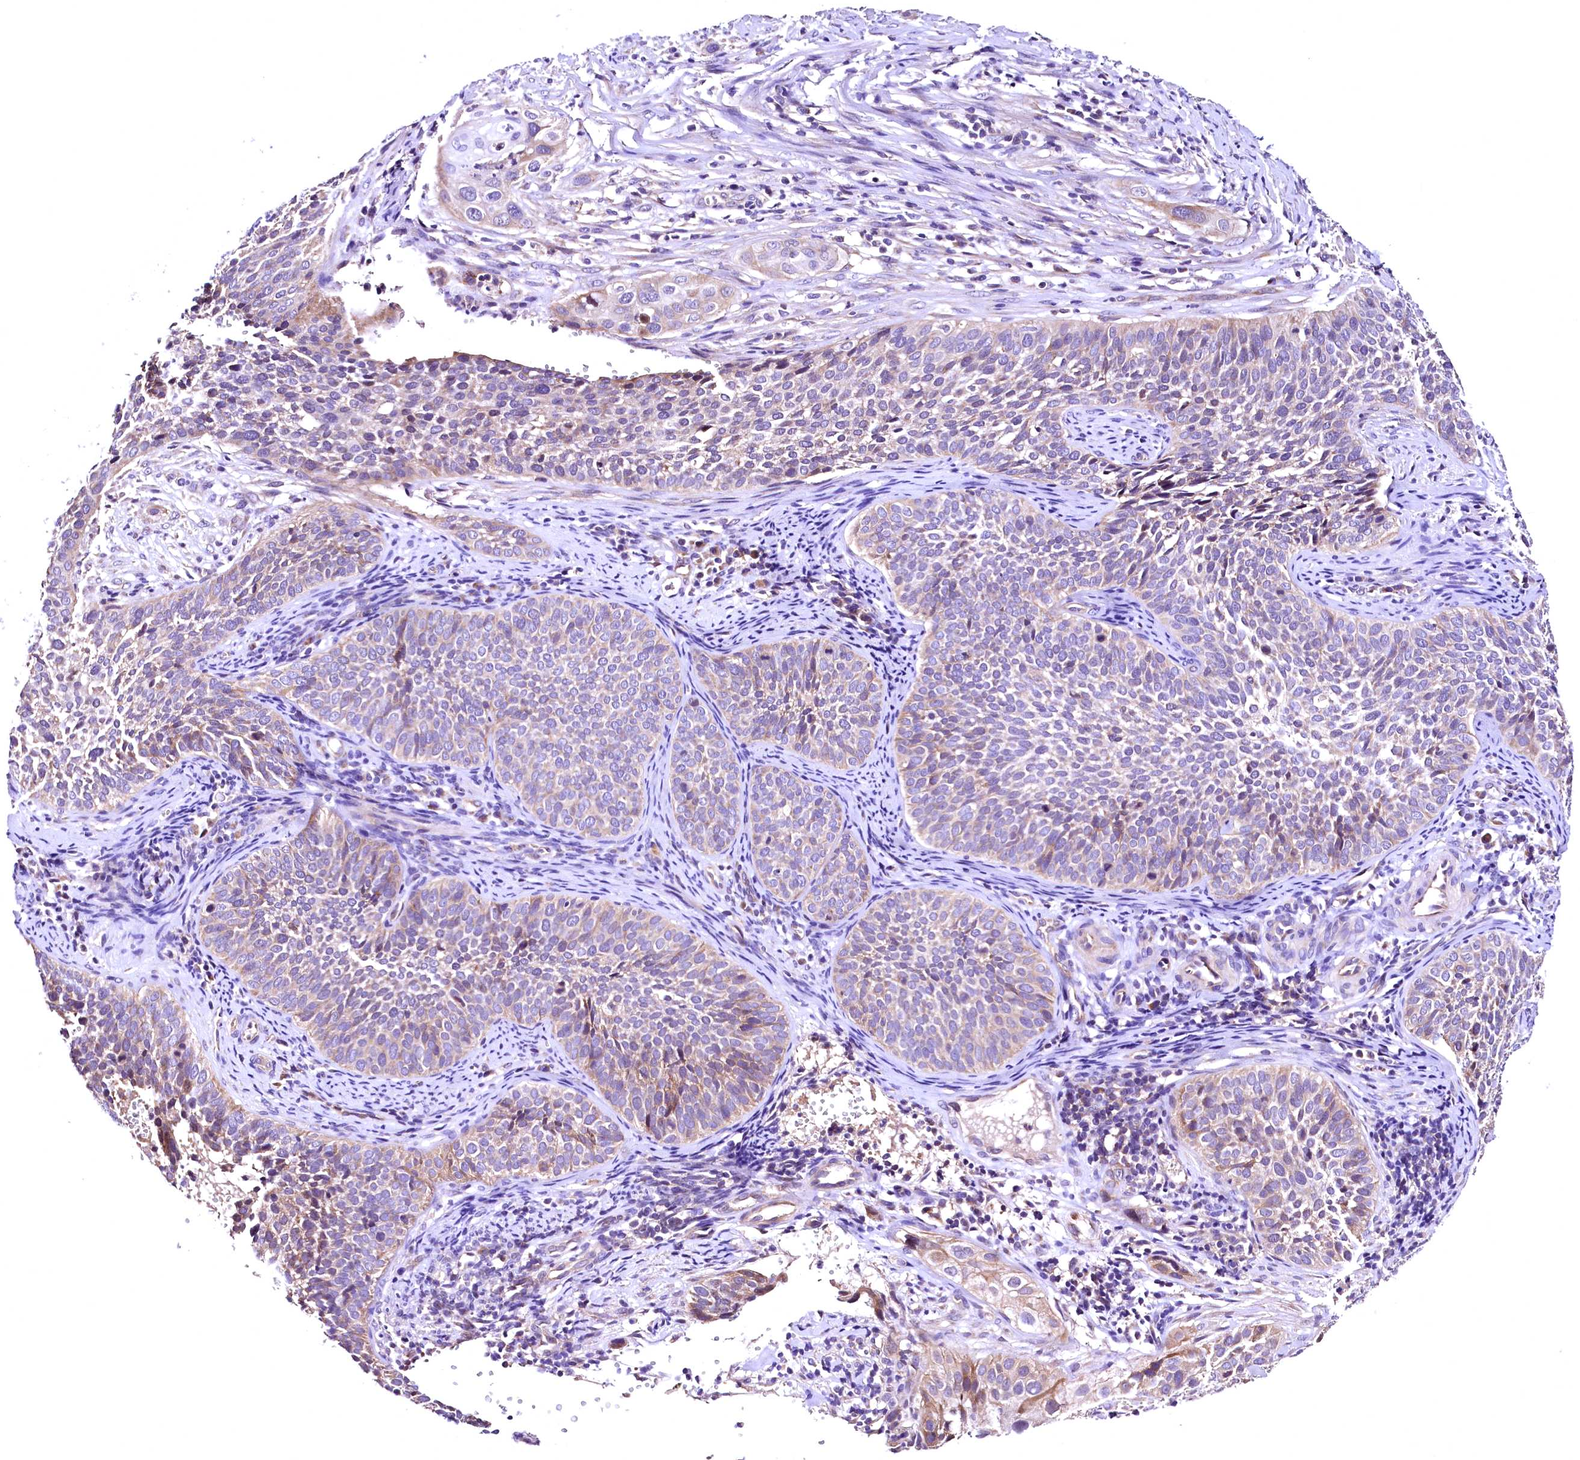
{"staining": {"intensity": "weak", "quantity": "<25%", "location": "cytoplasmic/membranous"}, "tissue": "cervical cancer", "cell_type": "Tumor cells", "image_type": "cancer", "snomed": [{"axis": "morphology", "description": "Squamous cell carcinoma, NOS"}, {"axis": "topography", "description": "Cervix"}], "caption": "The IHC image has no significant positivity in tumor cells of cervical cancer (squamous cell carcinoma) tissue.", "gene": "MRPL57", "patient": {"sex": "female", "age": 34}}